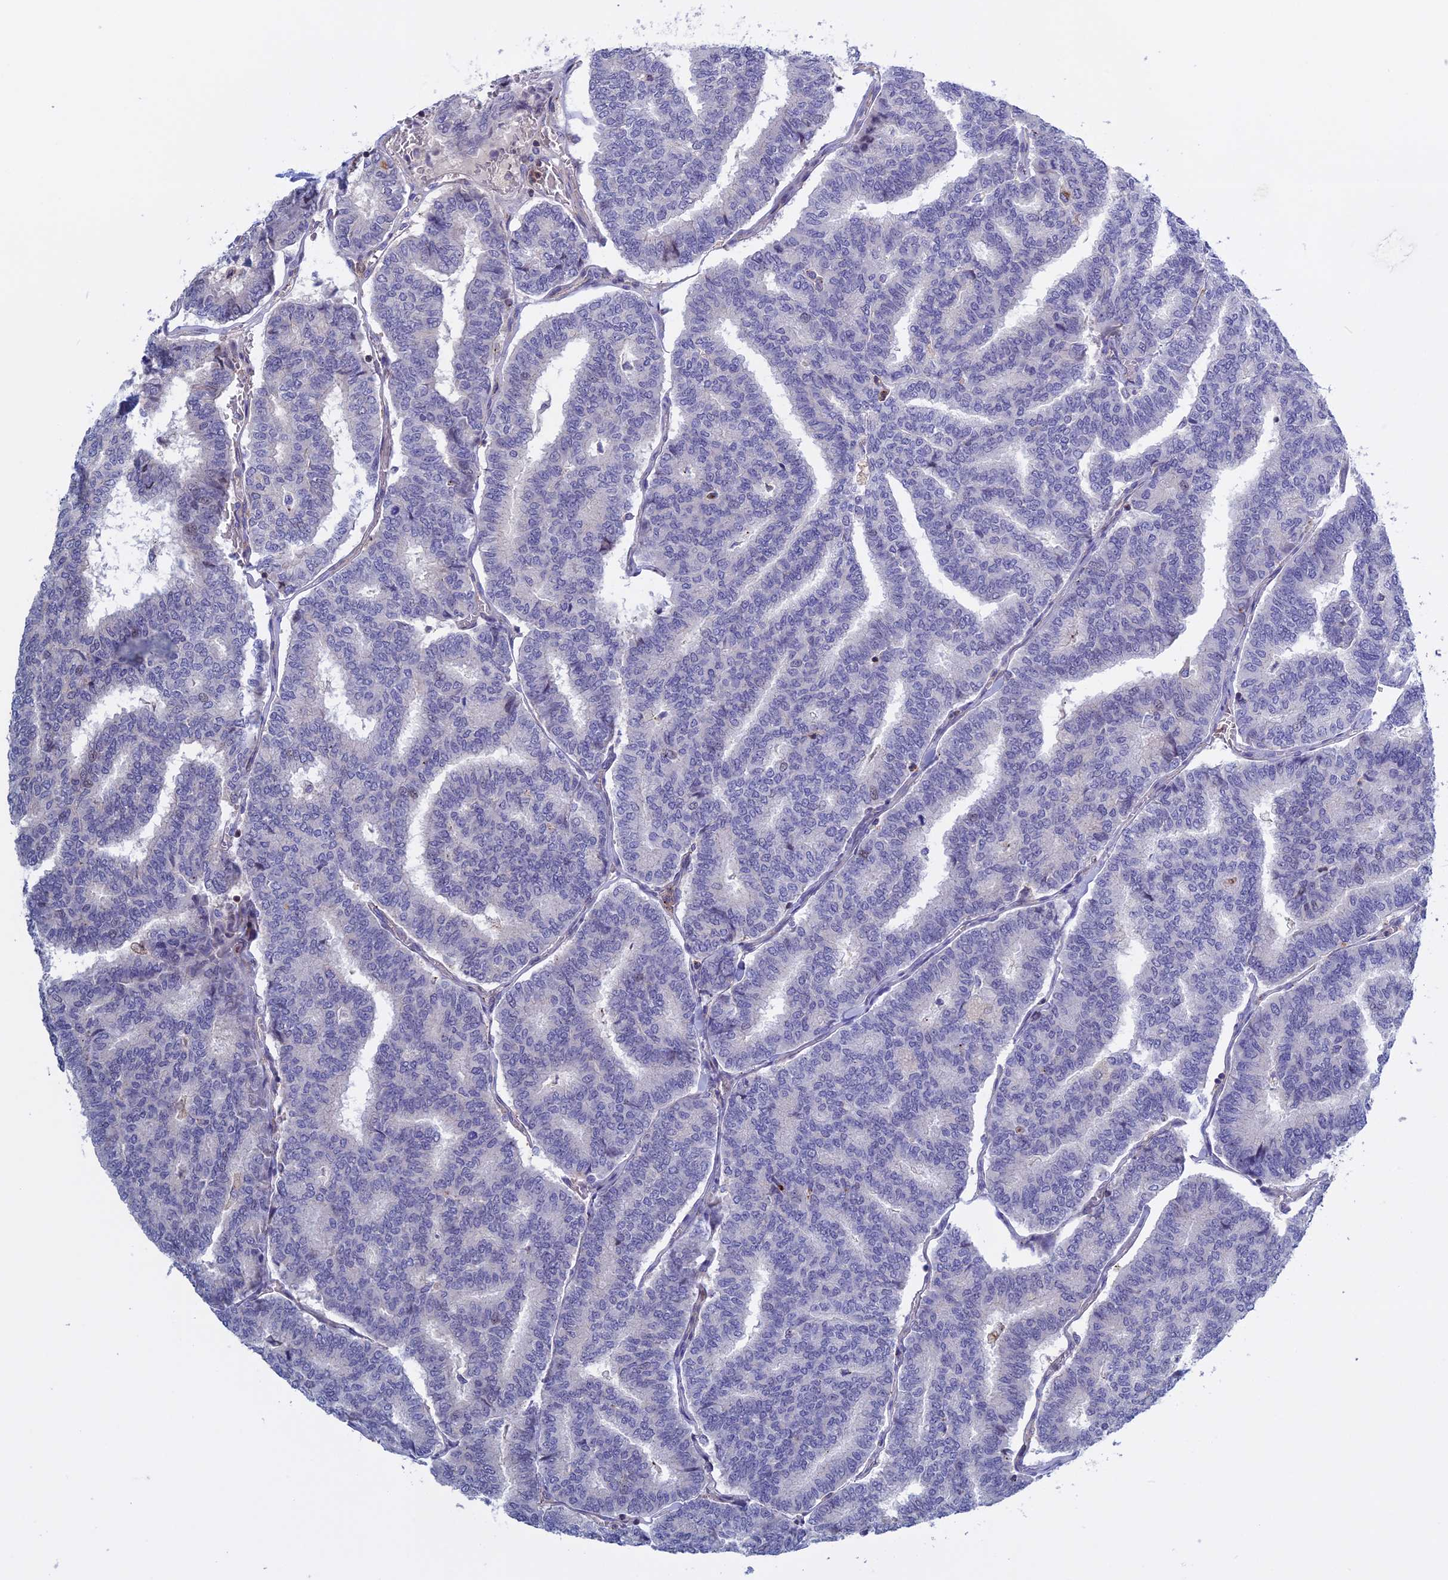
{"staining": {"intensity": "negative", "quantity": "none", "location": "none"}, "tissue": "thyroid cancer", "cell_type": "Tumor cells", "image_type": "cancer", "snomed": [{"axis": "morphology", "description": "Papillary adenocarcinoma, NOS"}, {"axis": "topography", "description": "Thyroid gland"}], "caption": "High magnification brightfield microscopy of thyroid cancer stained with DAB (3,3'-diaminobenzidine) (brown) and counterstained with hematoxylin (blue): tumor cells show no significant expression. (DAB IHC visualized using brightfield microscopy, high magnification).", "gene": "LYPD5", "patient": {"sex": "female", "age": 35}}